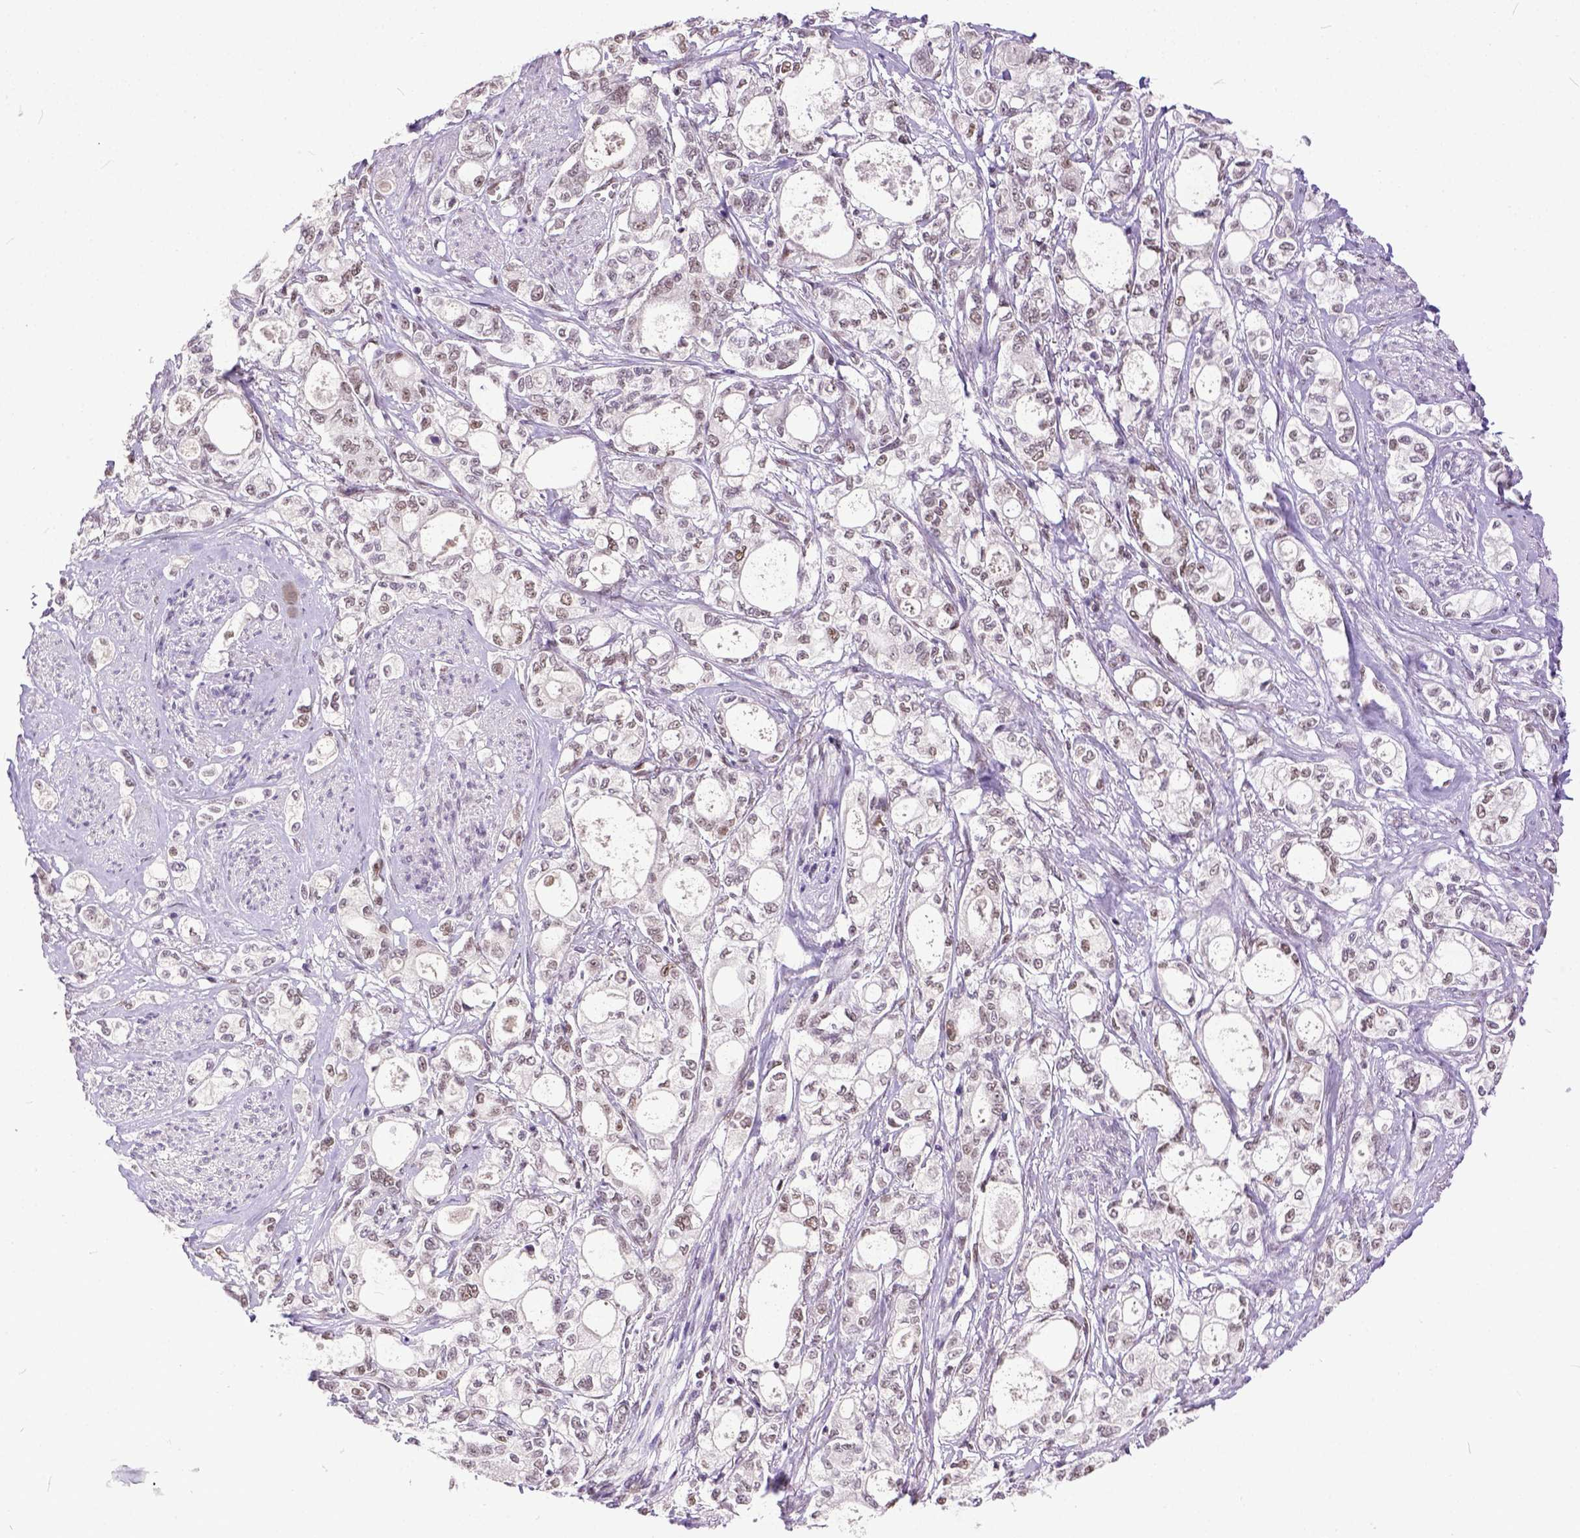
{"staining": {"intensity": "weak", "quantity": ">75%", "location": "nuclear"}, "tissue": "stomach cancer", "cell_type": "Tumor cells", "image_type": "cancer", "snomed": [{"axis": "morphology", "description": "Adenocarcinoma, NOS"}, {"axis": "topography", "description": "Stomach"}], "caption": "A histopathology image showing weak nuclear expression in about >75% of tumor cells in stomach adenocarcinoma, as visualized by brown immunohistochemical staining.", "gene": "ERCC1", "patient": {"sex": "male", "age": 63}}